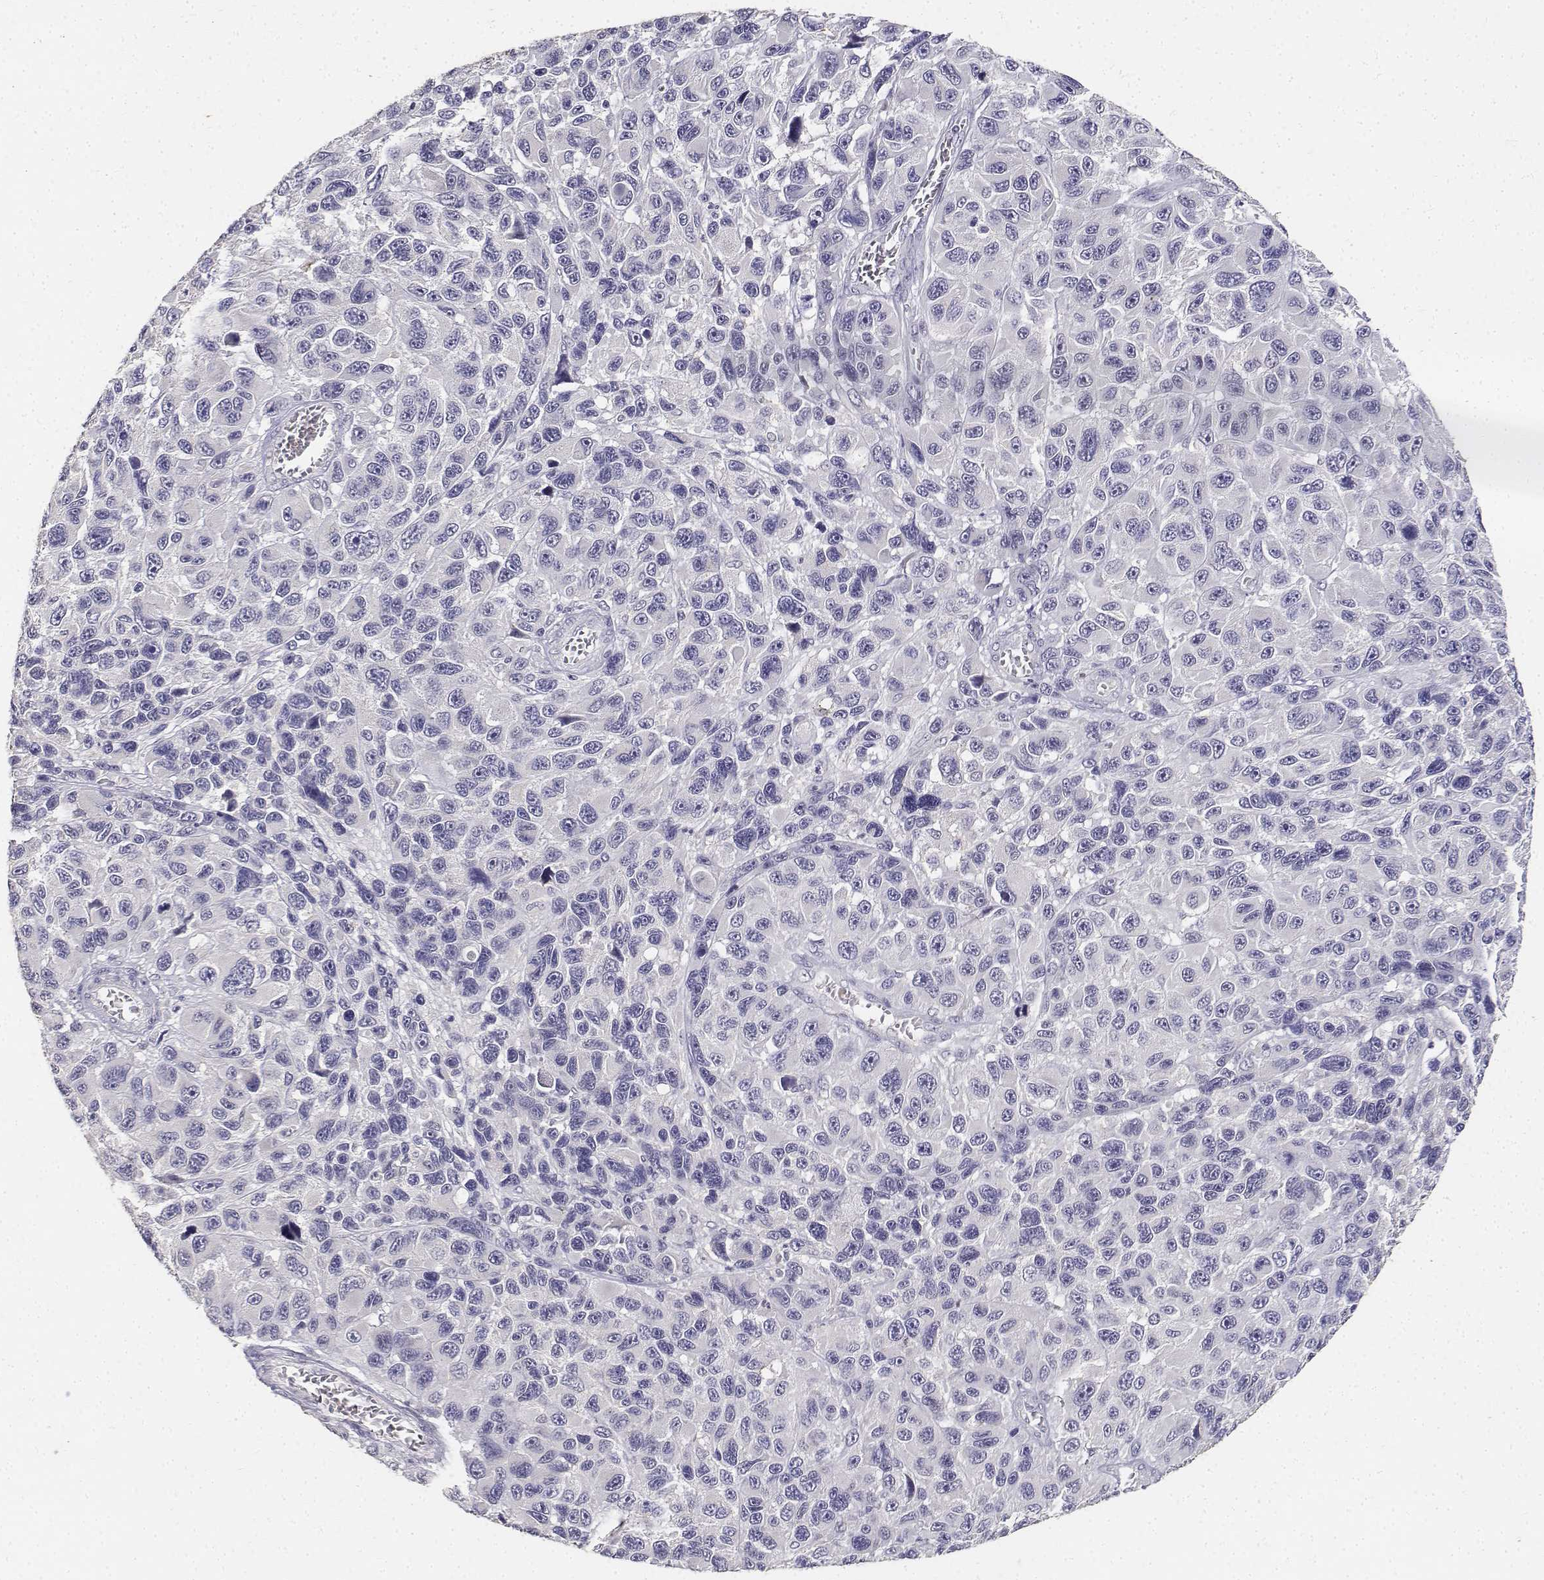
{"staining": {"intensity": "negative", "quantity": "none", "location": "none"}, "tissue": "melanoma", "cell_type": "Tumor cells", "image_type": "cancer", "snomed": [{"axis": "morphology", "description": "Malignant melanoma, NOS"}, {"axis": "topography", "description": "Skin"}], "caption": "The immunohistochemistry micrograph has no significant staining in tumor cells of malignant melanoma tissue. The staining was performed using DAB to visualize the protein expression in brown, while the nuclei were stained in blue with hematoxylin (Magnification: 20x).", "gene": "PAEP", "patient": {"sex": "male", "age": 53}}